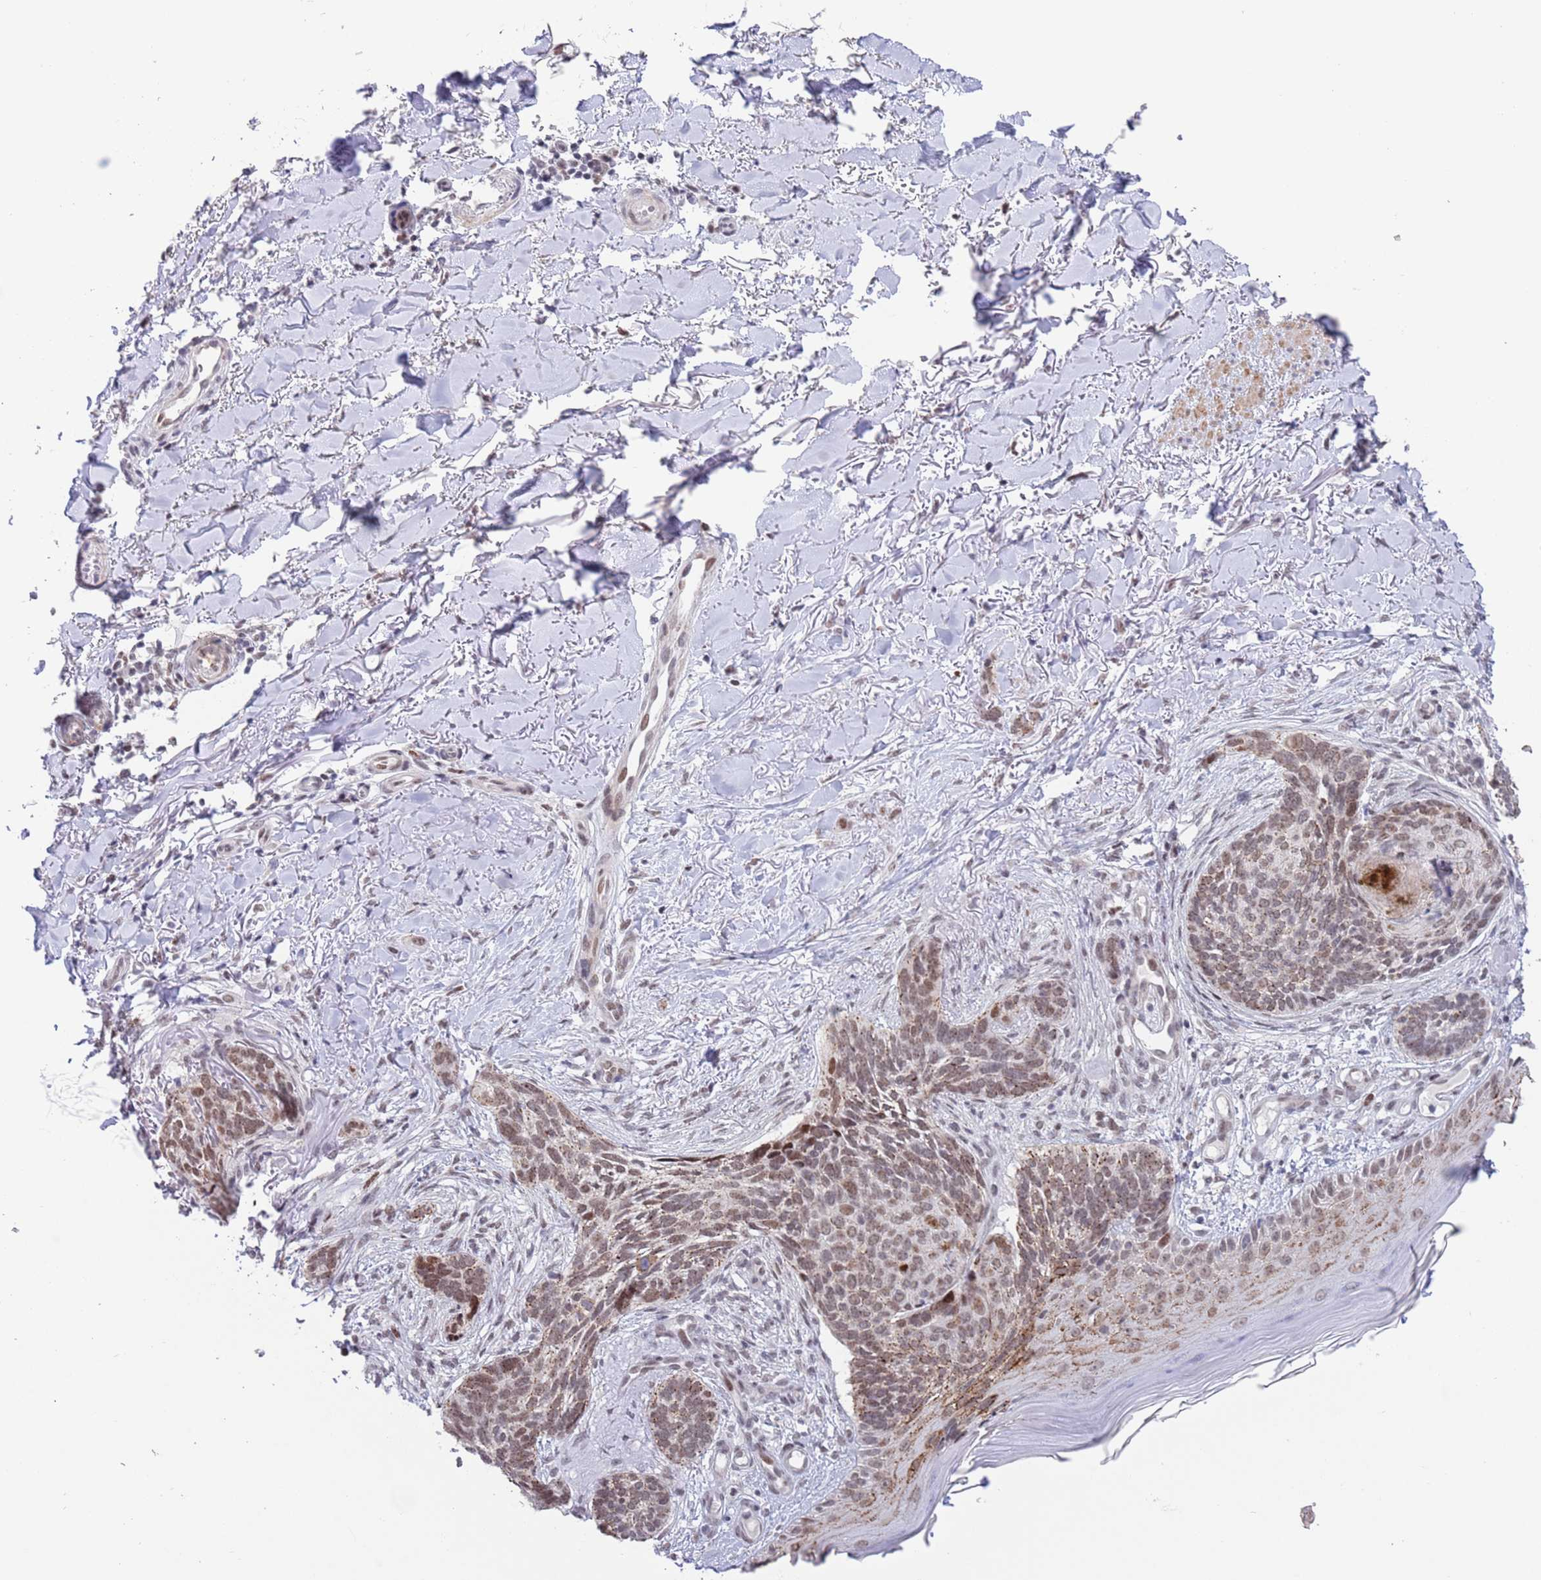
{"staining": {"intensity": "moderate", "quantity": ">75%", "location": "nuclear"}, "tissue": "skin cancer", "cell_type": "Tumor cells", "image_type": "cancer", "snomed": [{"axis": "morphology", "description": "Normal tissue, NOS"}, {"axis": "morphology", "description": "Basal cell carcinoma"}, {"axis": "topography", "description": "Skin"}], "caption": "Immunohistochemical staining of human skin cancer (basal cell carcinoma) reveals moderate nuclear protein expression in approximately >75% of tumor cells.", "gene": "ZNF382", "patient": {"sex": "female", "age": 67}}